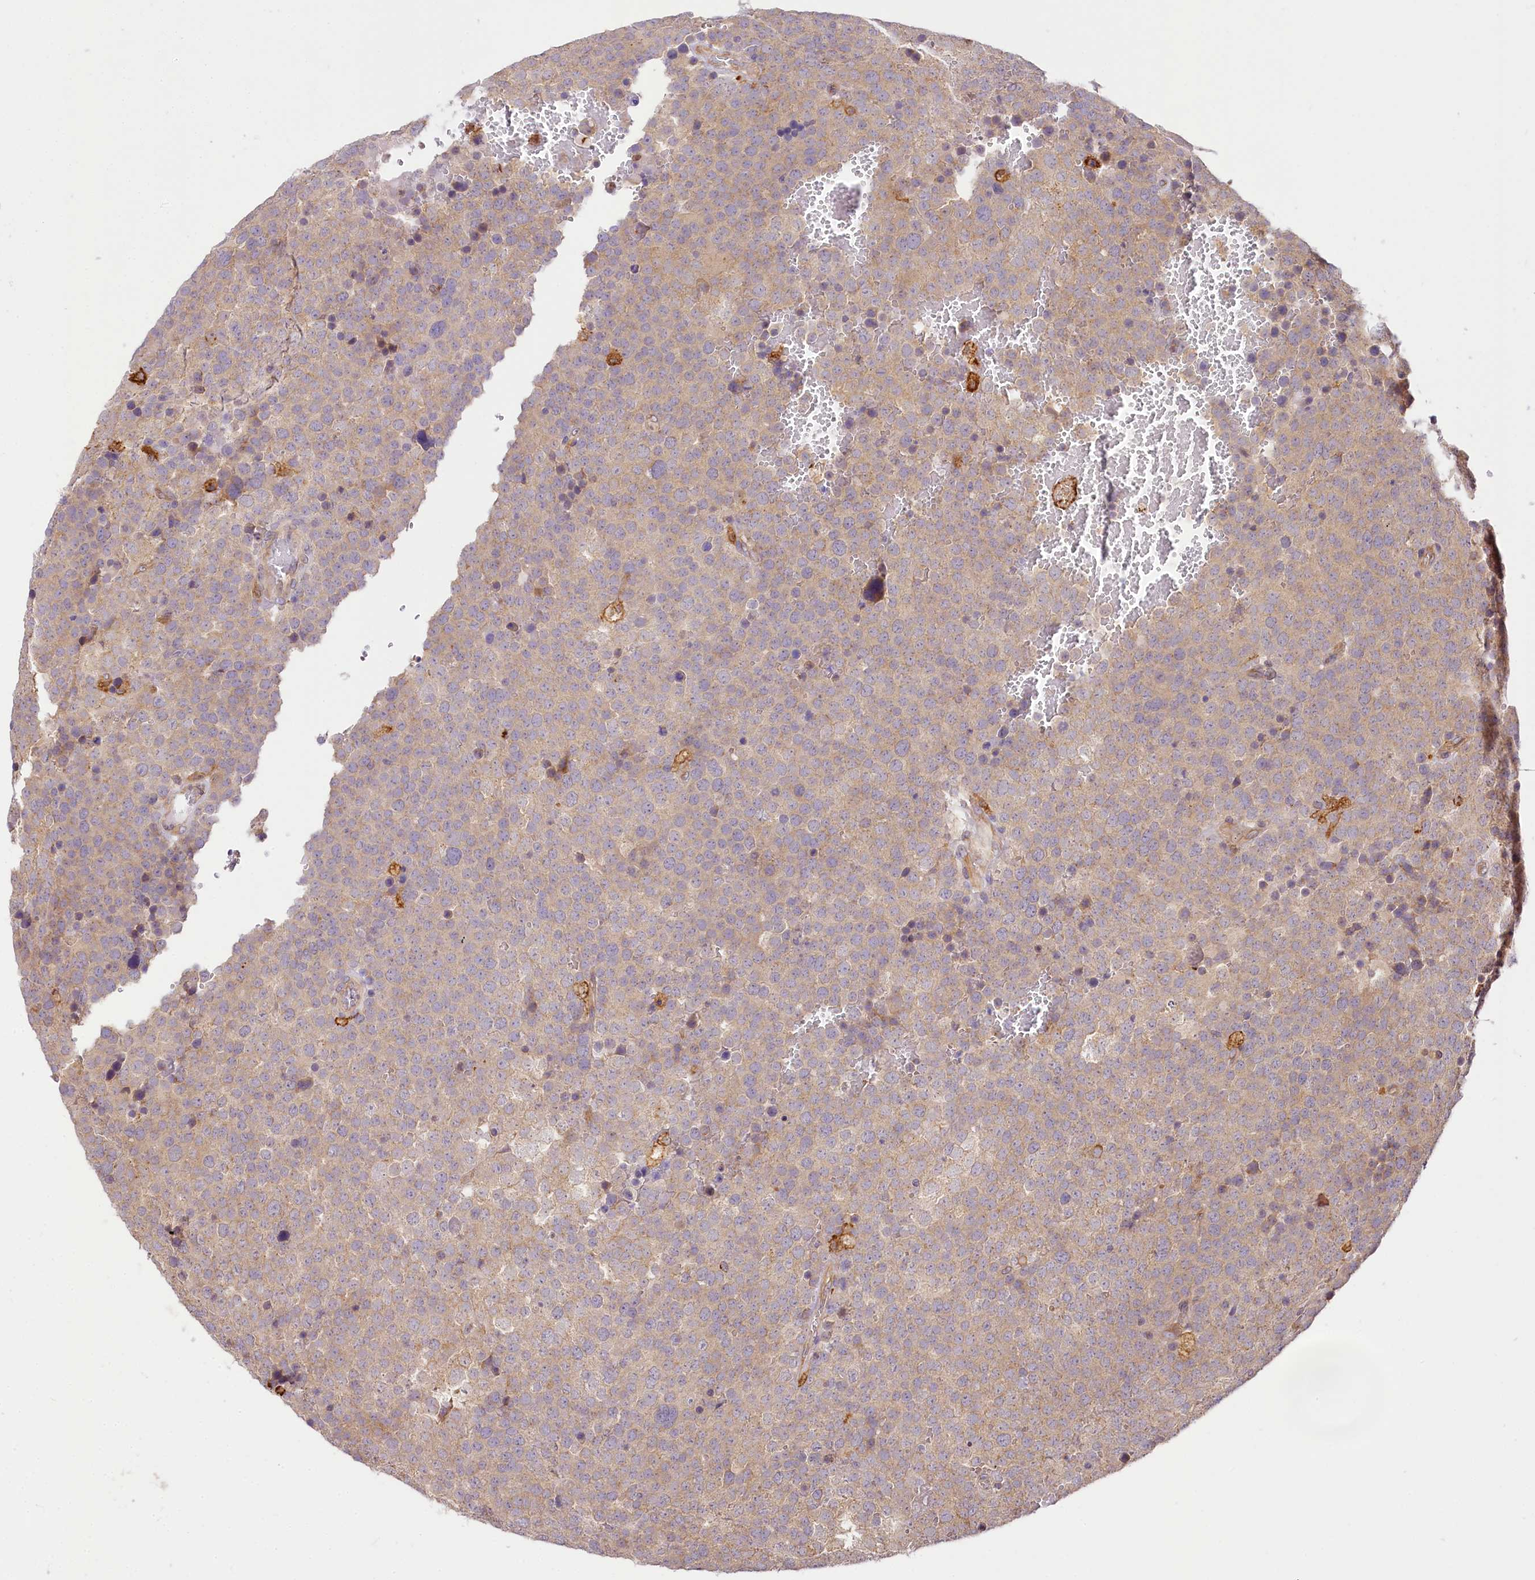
{"staining": {"intensity": "weak", "quantity": ">75%", "location": "cytoplasmic/membranous"}, "tissue": "testis cancer", "cell_type": "Tumor cells", "image_type": "cancer", "snomed": [{"axis": "morphology", "description": "Seminoma, NOS"}, {"axis": "topography", "description": "Testis"}], "caption": "High-magnification brightfield microscopy of testis cancer stained with DAB (brown) and counterstained with hematoxylin (blue). tumor cells exhibit weak cytoplasmic/membranous positivity is seen in approximately>75% of cells.", "gene": "PPIP5K2", "patient": {"sex": "male", "age": 71}}